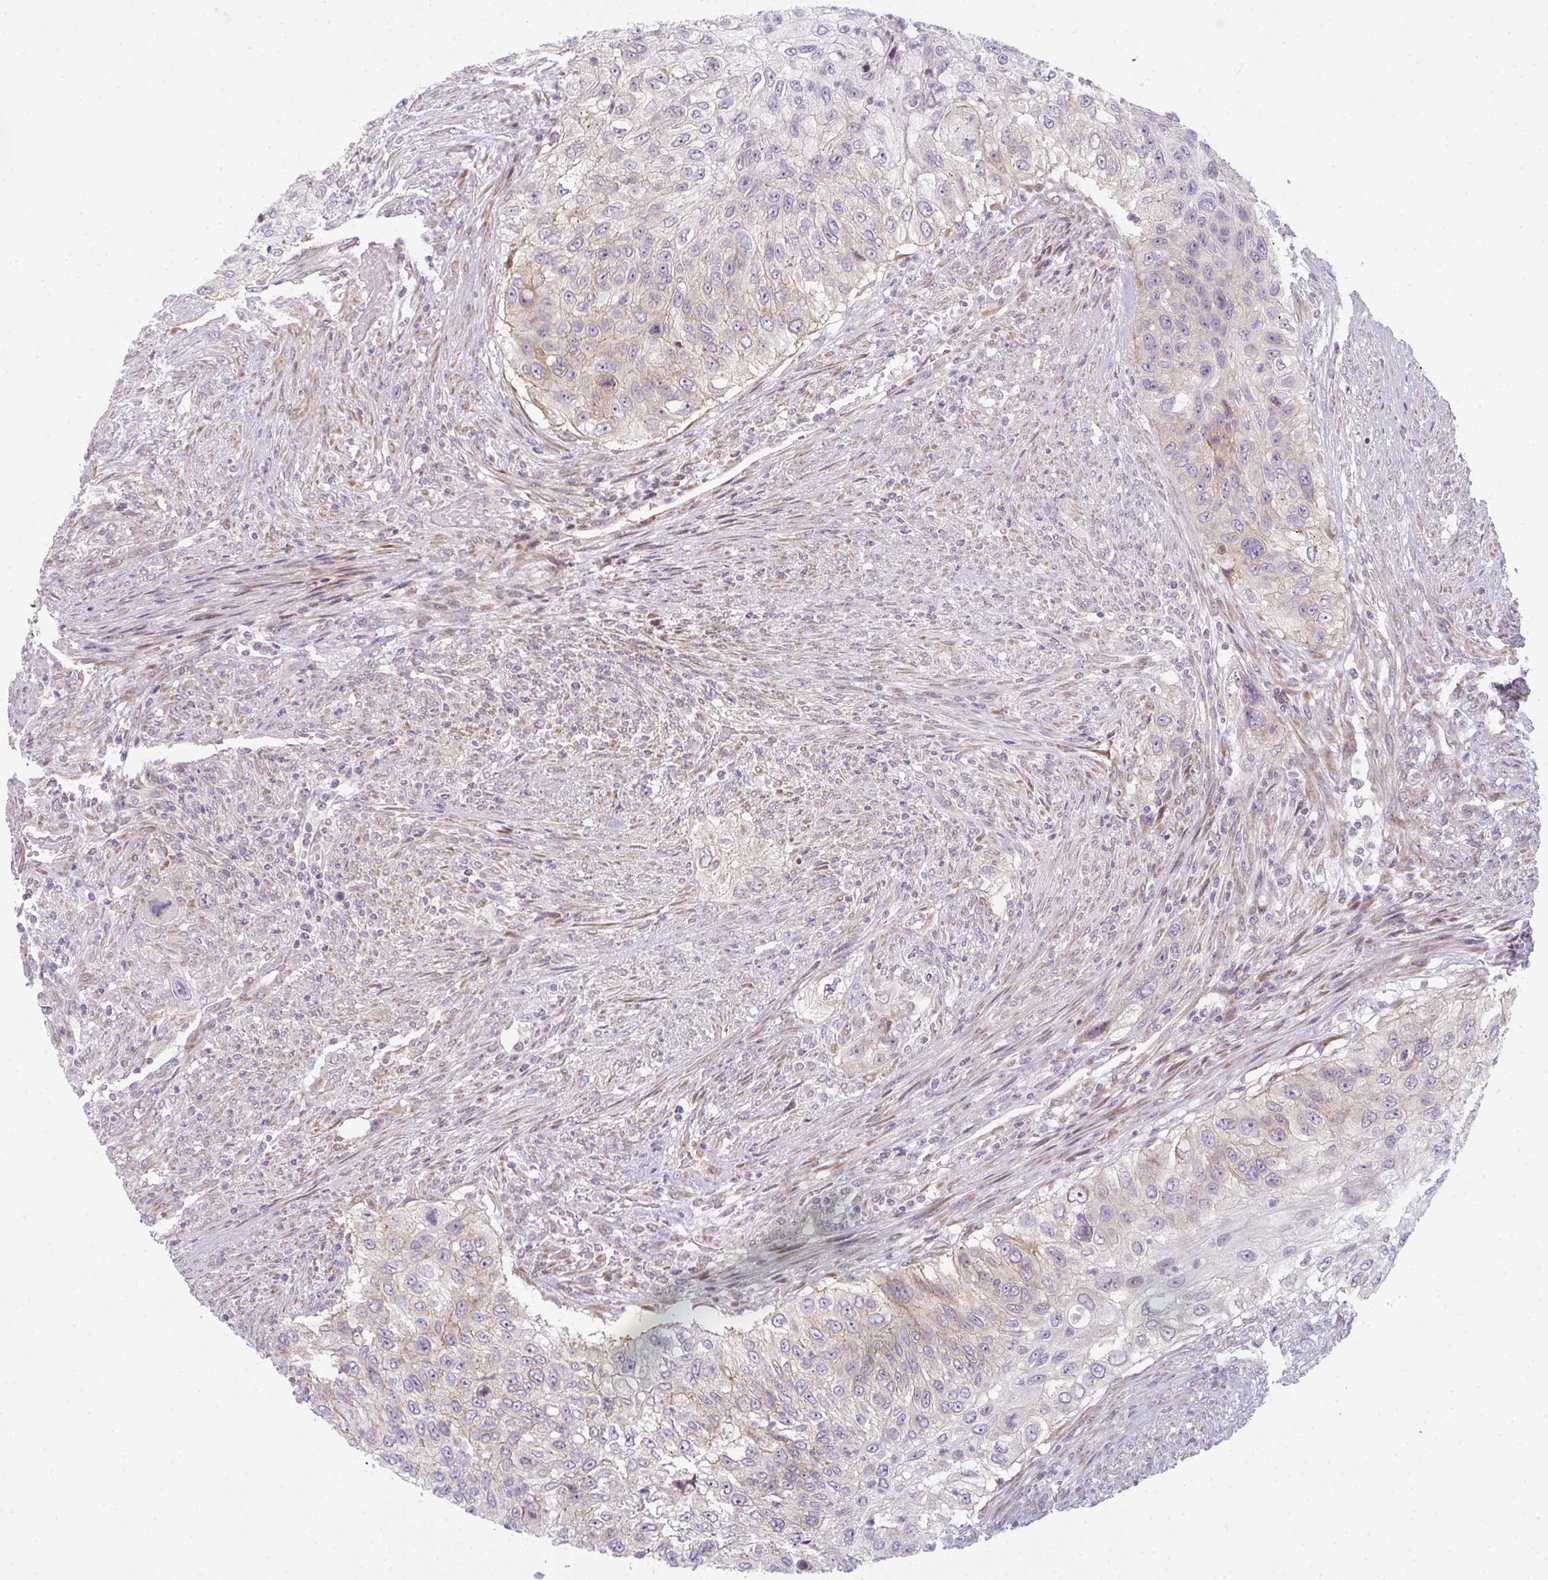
{"staining": {"intensity": "negative", "quantity": "none", "location": "none"}, "tissue": "urothelial cancer", "cell_type": "Tumor cells", "image_type": "cancer", "snomed": [{"axis": "morphology", "description": "Urothelial carcinoma, High grade"}, {"axis": "topography", "description": "Urinary bladder"}], "caption": "Immunohistochemical staining of high-grade urothelial carcinoma reveals no significant staining in tumor cells.", "gene": "TMEM237", "patient": {"sex": "female", "age": 60}}